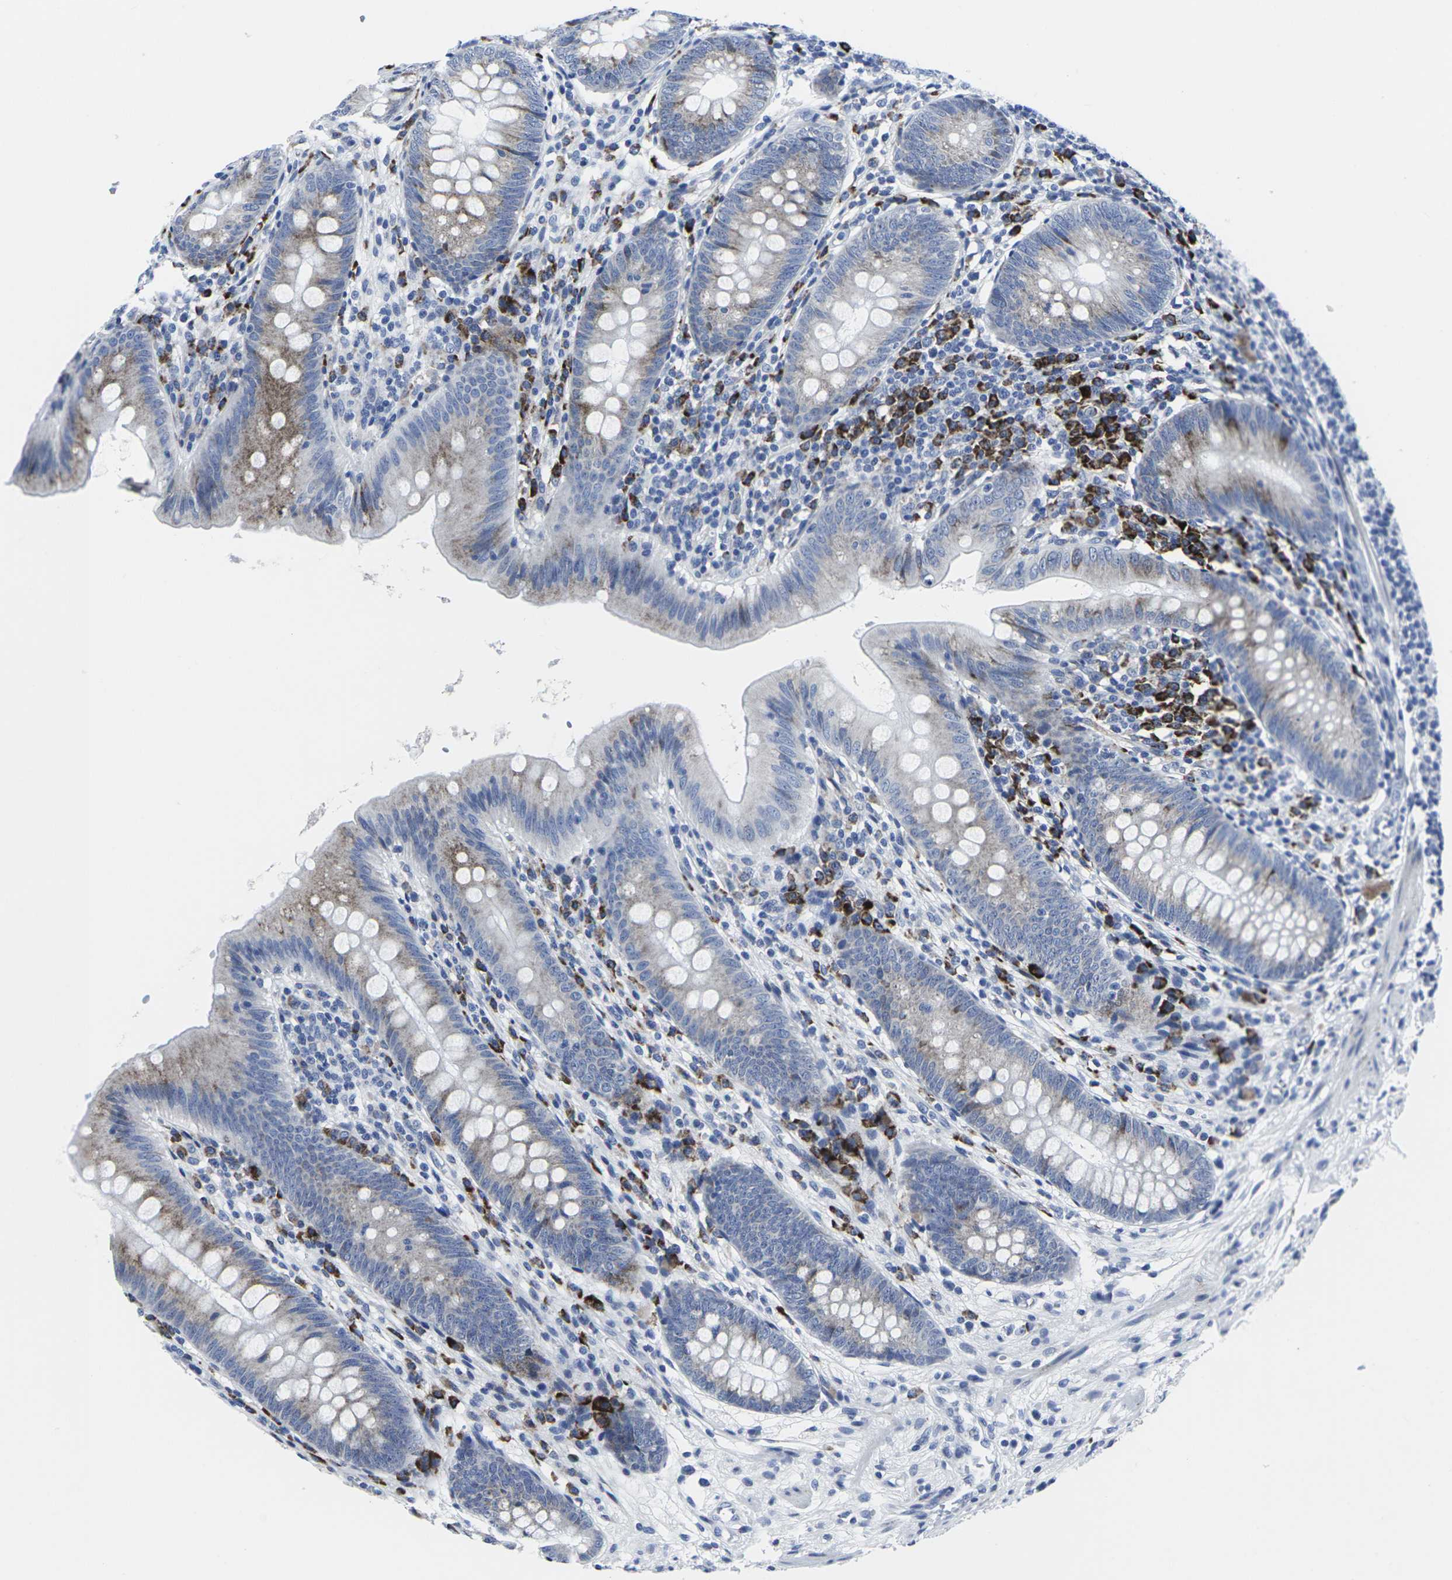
{"staining": {"intensity": "moderate", "quantity": "25%-75%", "location": "cytoplasmic/membranous"}, "tissue": "appendix", "cell_type": "Glandular cells", "image_type": "normal", "snomed": [{"axis": "morphology", "description": "Normal tissue, NOS"}, {"axis": "topography", "description": "Appendix"}], "caption": "Protein expression analysis of normal appendix reveals moderate cytoplasmic/membranous staining in about 25%-75% of glandular cells.", "gene": "RPN1", "patient": {"sex": "male", "age": 56}}